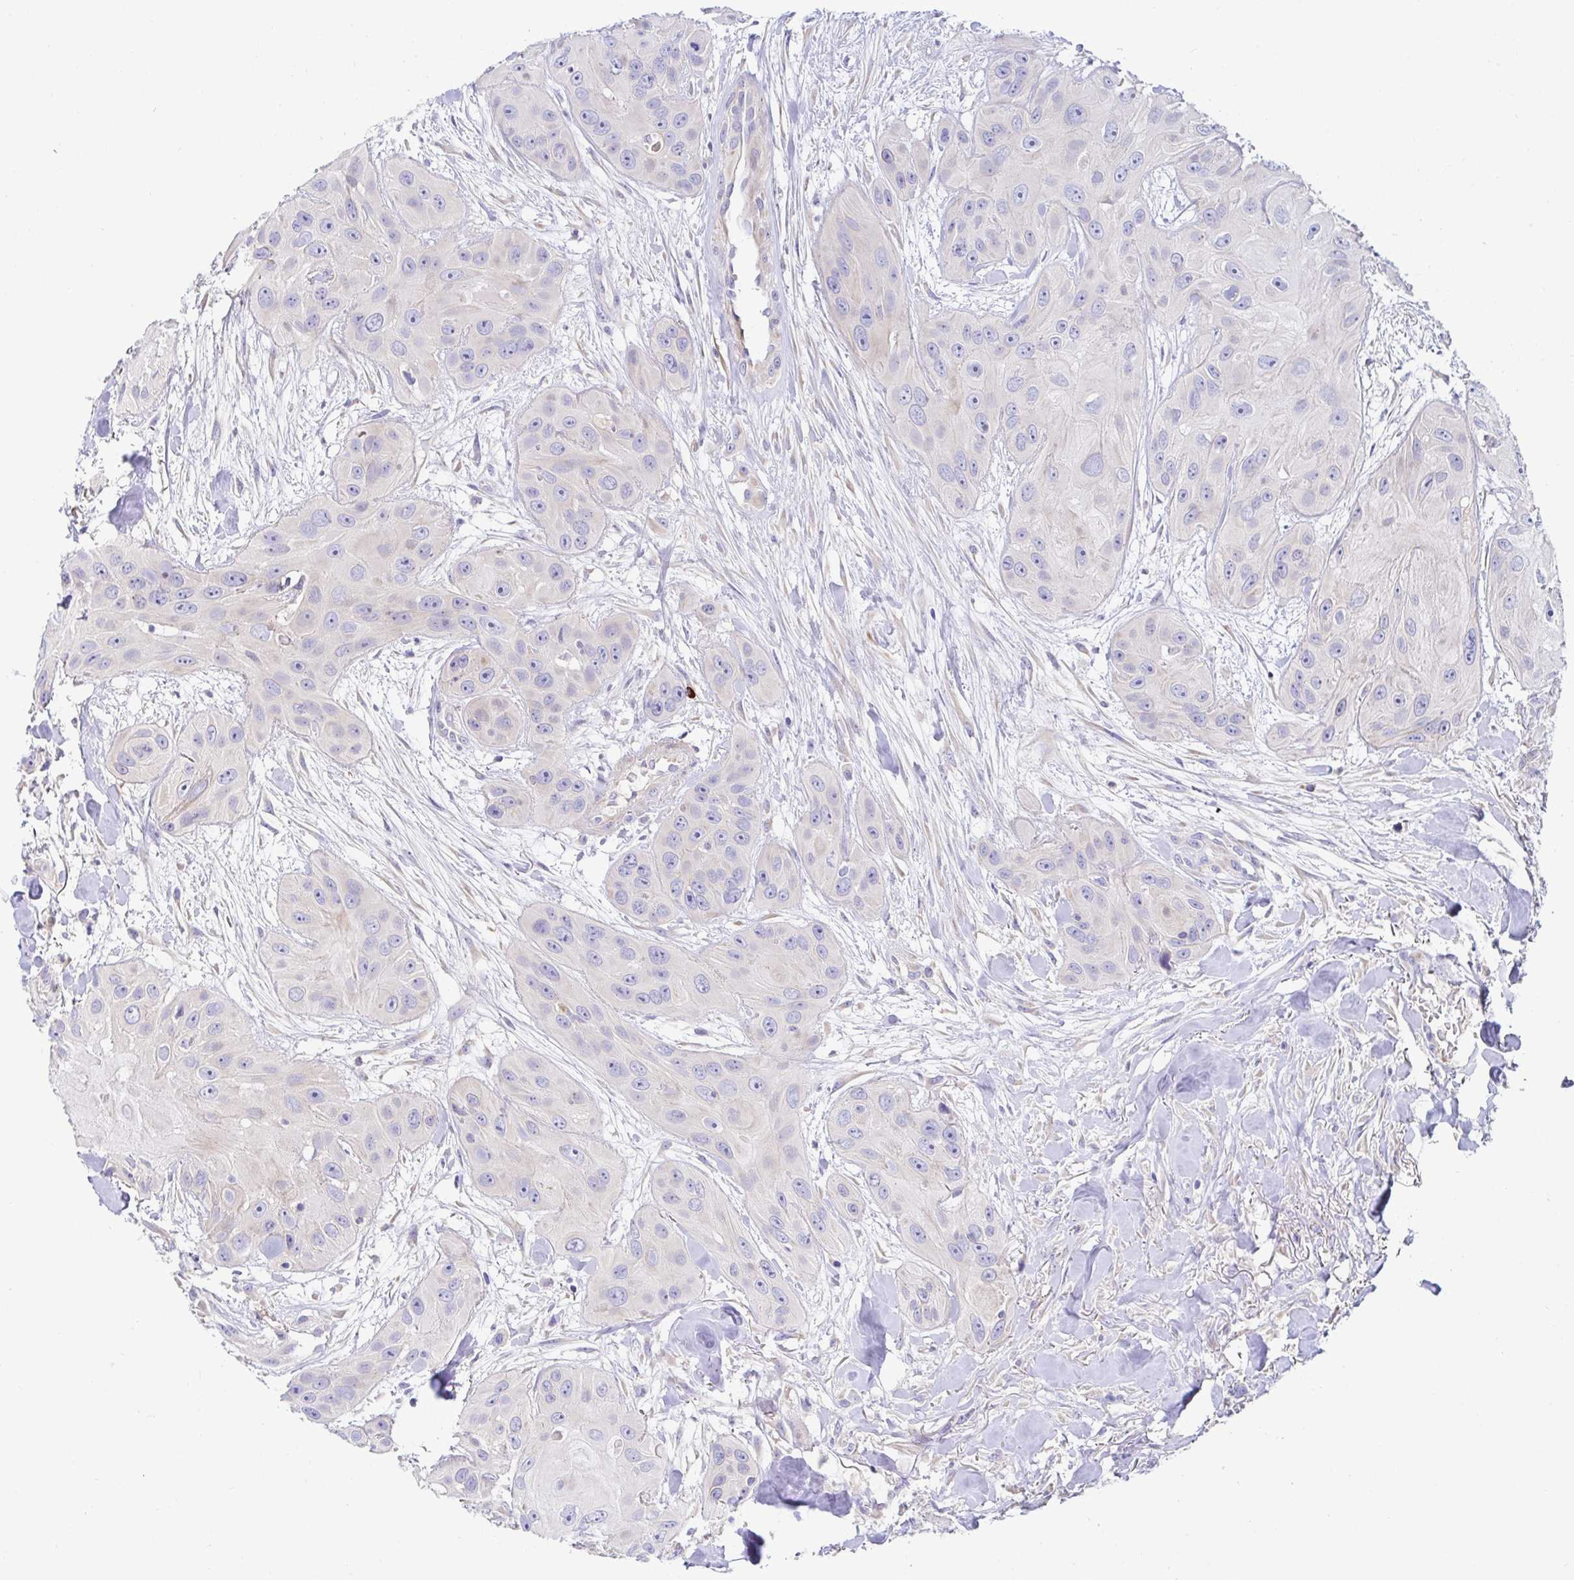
{"staining": {"intensity": "negative", "quantity": "none", "location": "none"}, "tissue": "head and neck cancer", "cell_type": "Tumor cells", "image_type": "cancer", "snomed": [{"axis": "morphology", "description": "Squamous cell carcinoma, NOS"}, {"axis": "topography", "description": "Oral tissue"}, {"axis": "topography", "description": "Head-Neck"}], "caption": "This is a histopathology image of immunohistochemistry staining of head and neck cancer, which shows no positivity in tumor cells.", "gene": "C4orf17", "patient": {"sex": "male", "age": 77}}